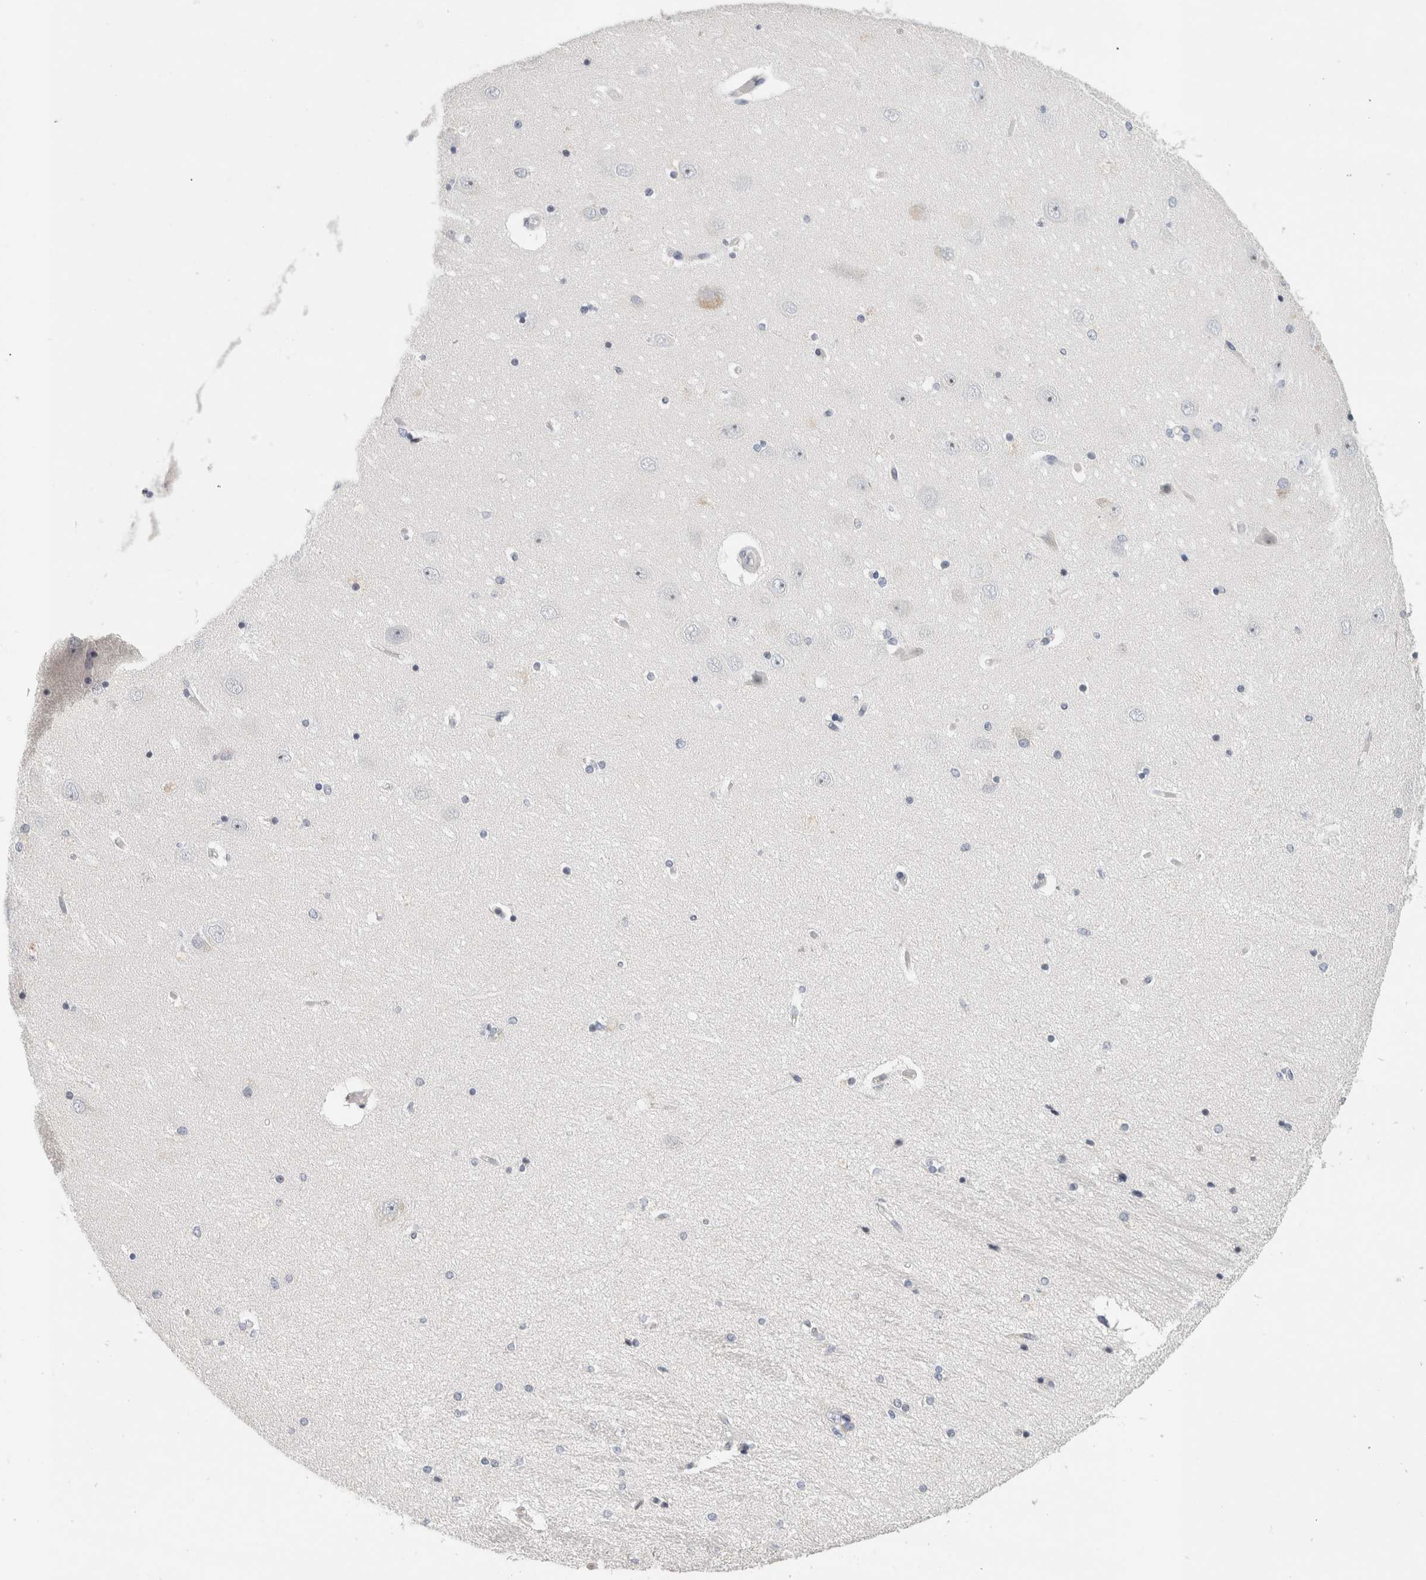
{"staining": {"intensity": "negative", "quantity": "none", "location": "none"}, "tissue": "hippocampus", "cell_type": "Glial cells", "image_type": "normal", "snomed": [{"axis": "morphology", "description": "Normal tissue, NOS"}, {"axis": "topography", "description": "Hippocampus"}], "caption": "Immunohistochemistry of normal human hippocampus reveals no positivity in glial cells. (Immunohistochemistry (ihc), brightfield microscopy, high magnification).", "gene": "STK31", "patient": {"sex": "female", "age": 54}}